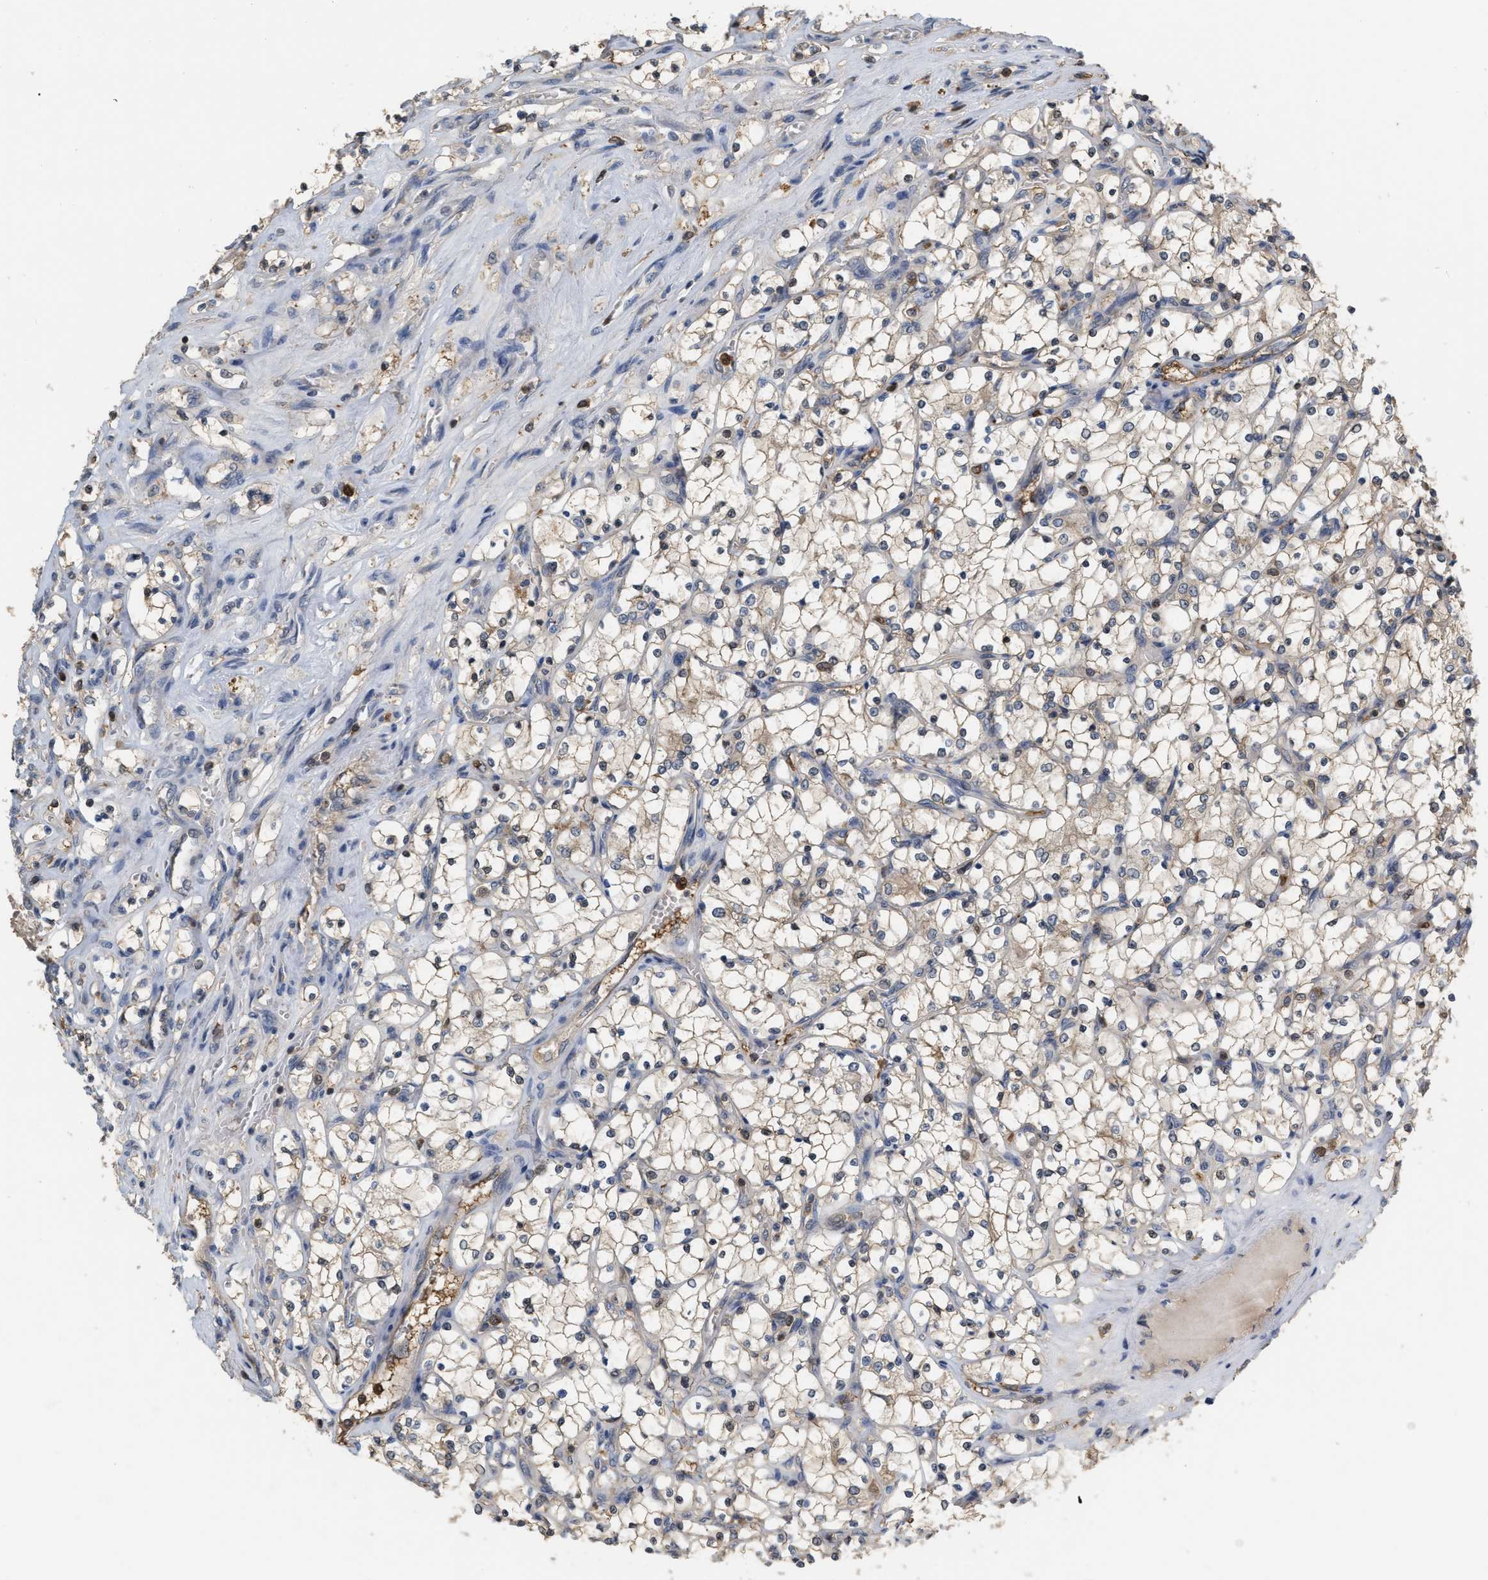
{"staining": {"intensity": "weak", "quantity": ">75%", "location": "cytoplasmic/membranous"}, "tissue": "renal cancer", "cell_type": "Tumor cells", "image_type": "cancer", "snomed": [{"axis": "morphology", "description": "Adenocarcinoma, NOS"}, {"axis": "topography", "description": "Kidney"}], "caption": "Renal adenocarcinoma stained for a protein (brown) demonstrates weak cytoplasmic/membranous positive positivity in approximately >75% of tumor cells.", "gene": "MTPN", "patient": {"sex": "female", "age": 69}}